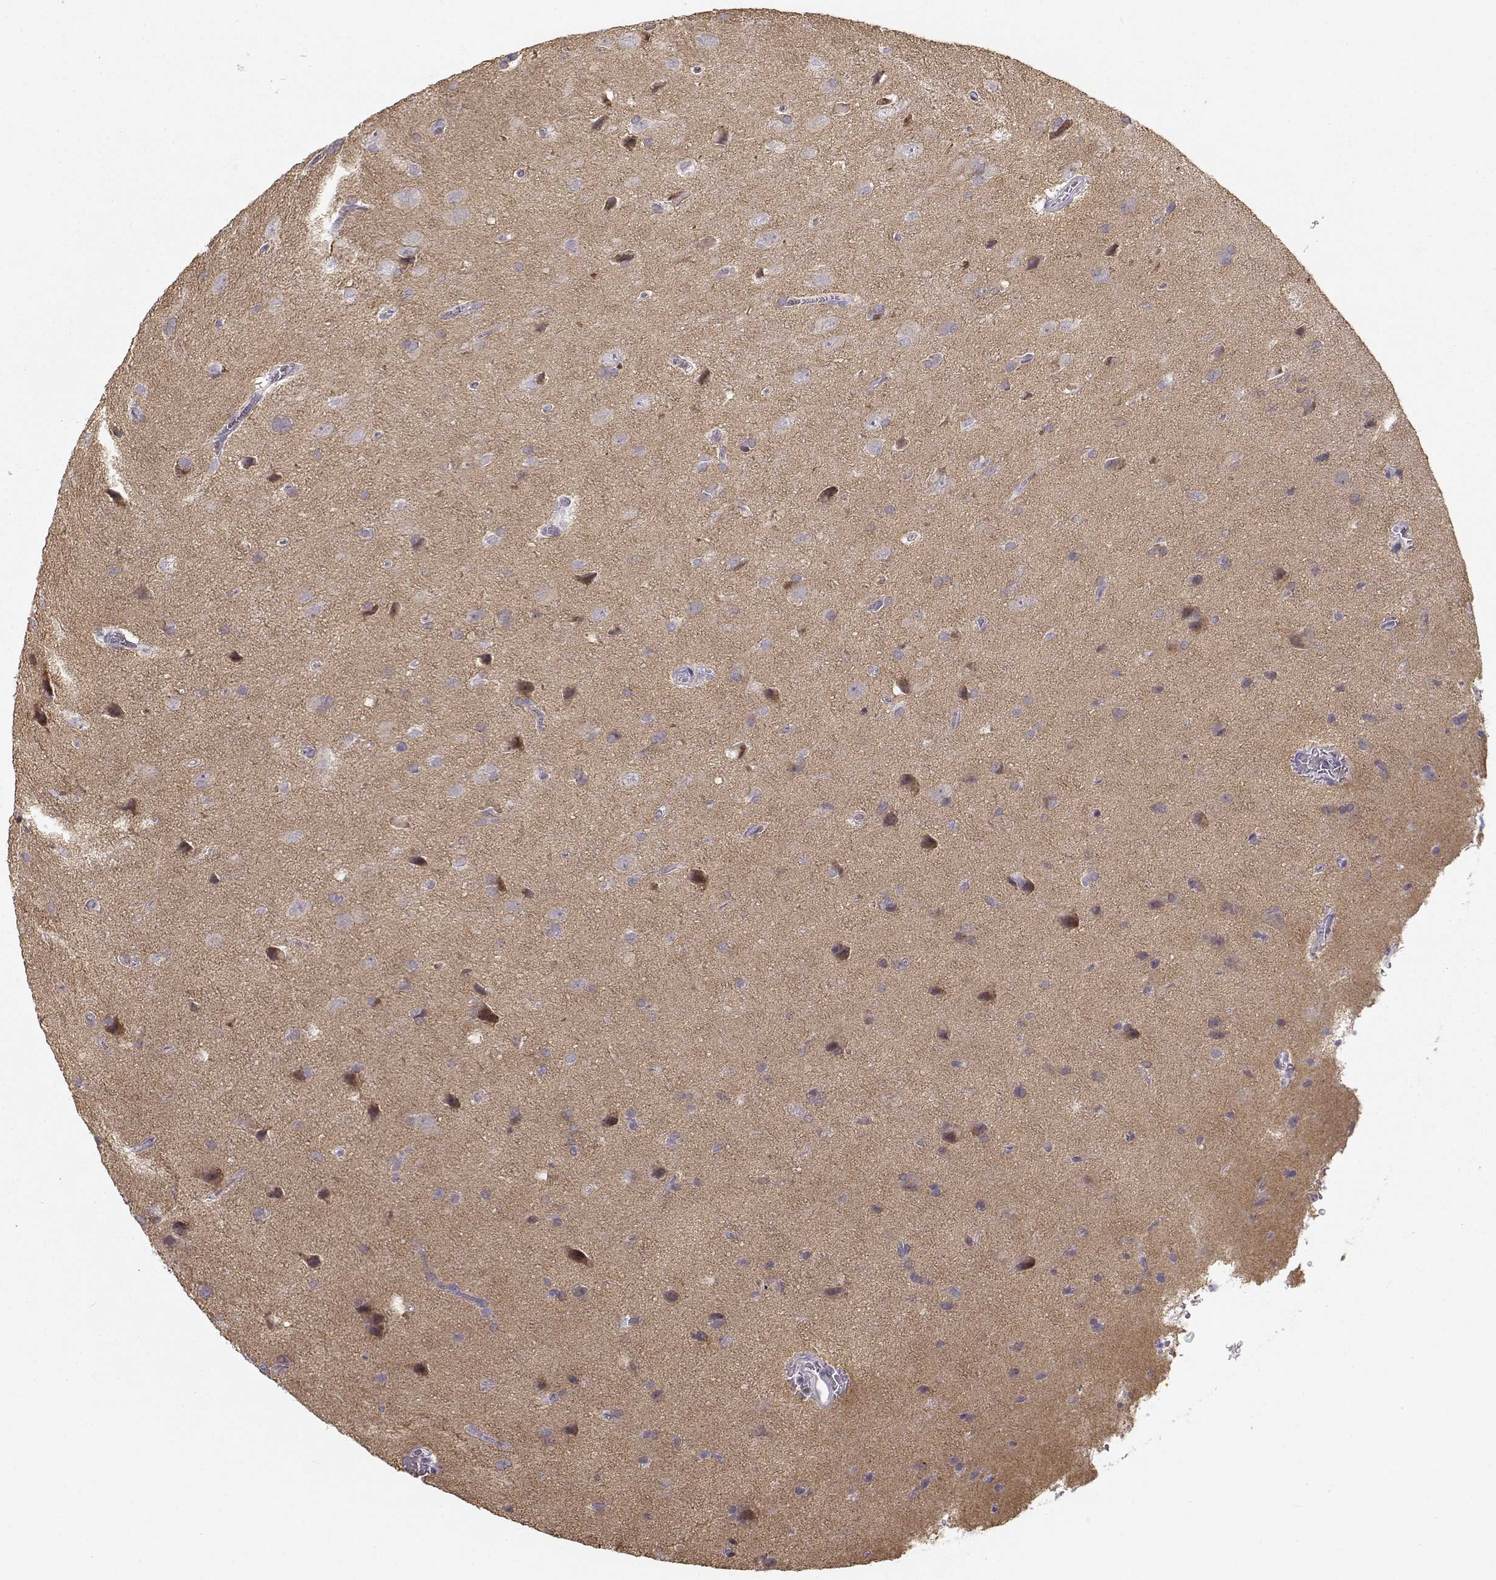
{"staining": {"intensity": "negative", "quantity": "none", "location": "none"}, "tissue": "glioma", "cell_type": "Tumor cells", "image_type": "cancer", "snomed": [{"axis": "morphology", "description": "Glioma, malignant, Low grade"}, {"axis": "topography", "description": "Brain"}], "caption": "This is an immunohistochemistry (IHC) photomicrograph of human glioma. There is no expression in tumor cells.", "gene": "TMEM145", "patient": {"sex": "male", "age": 58}}